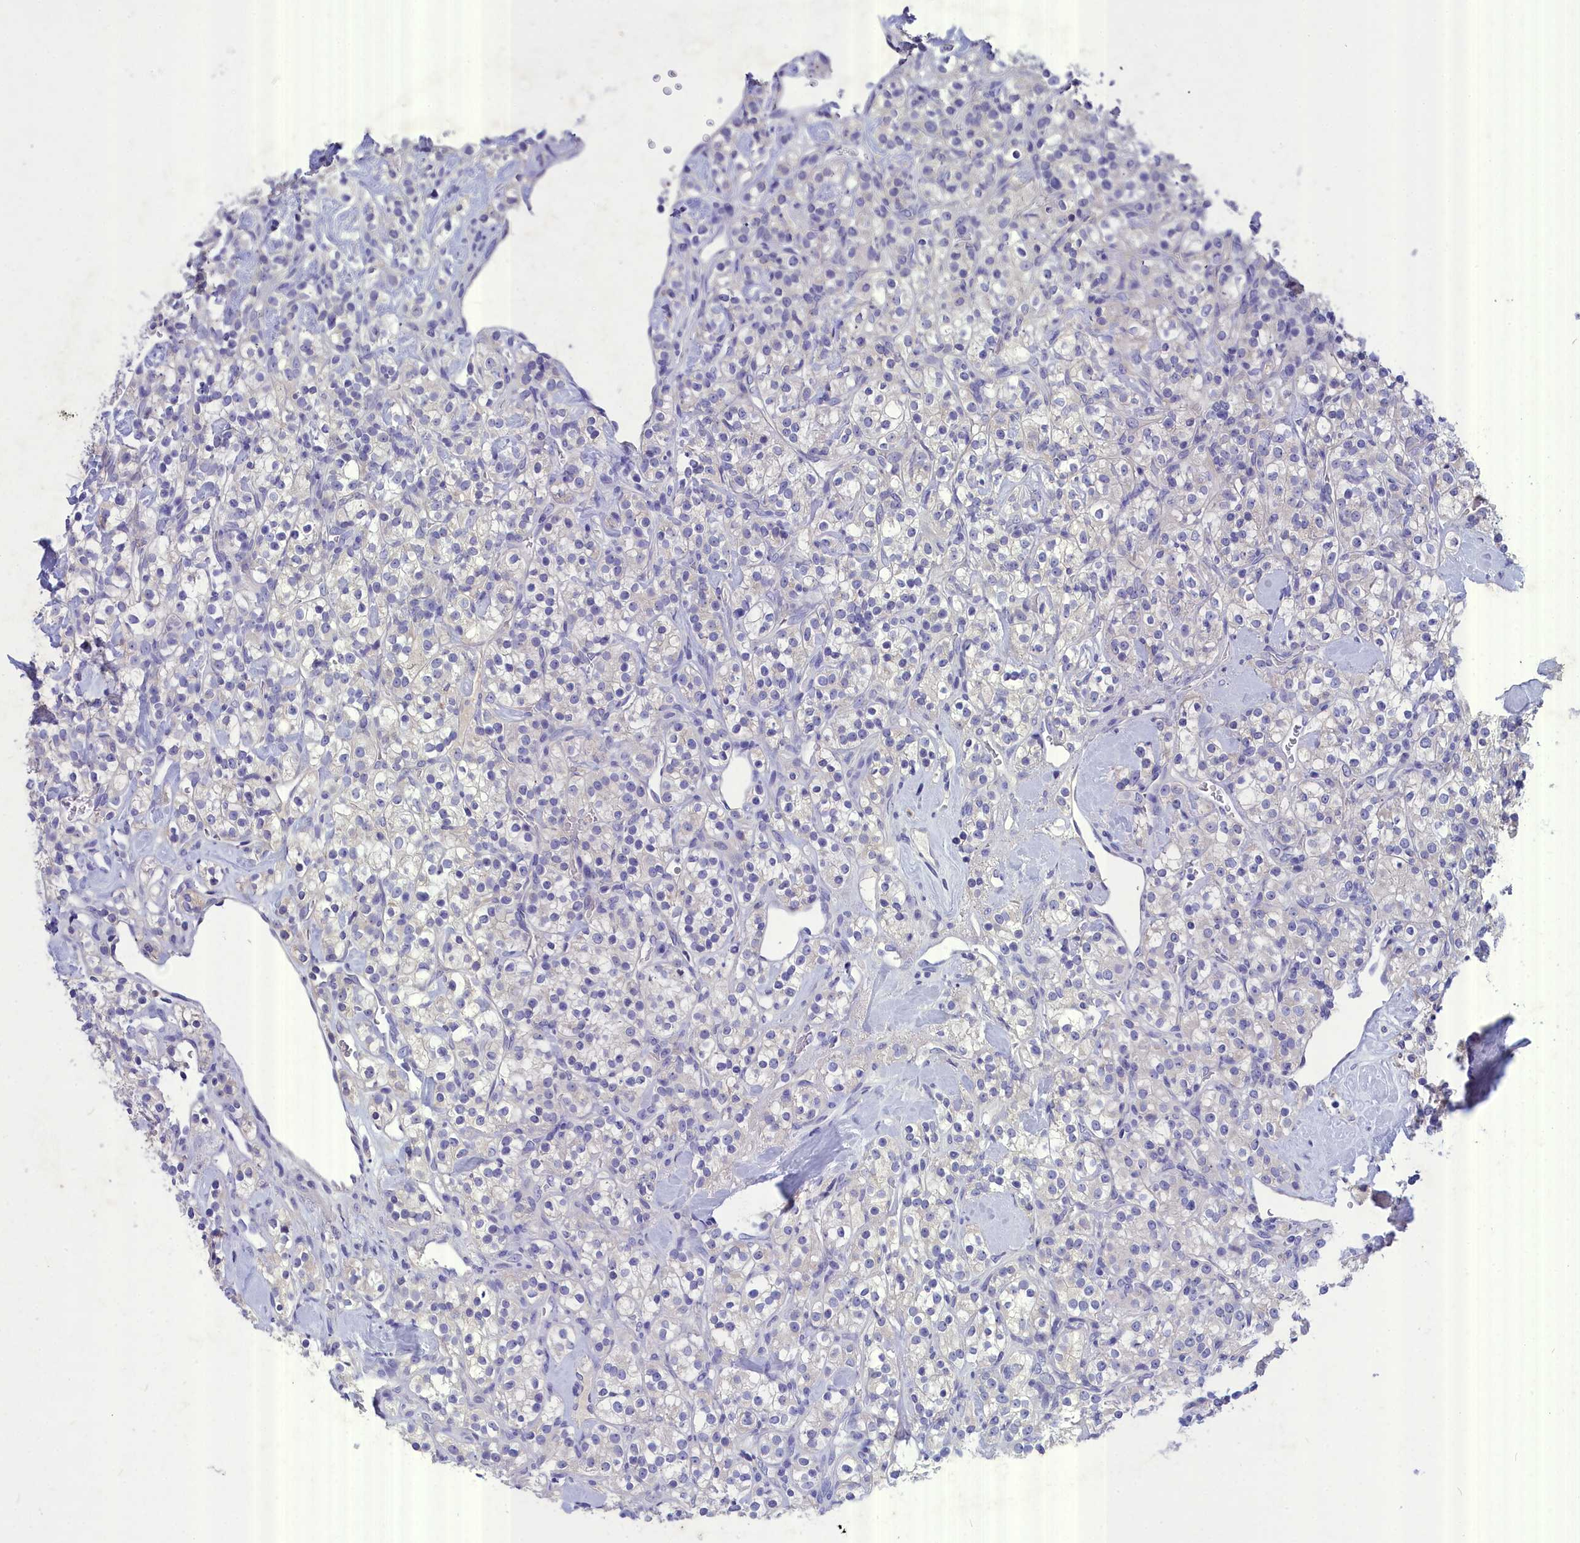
{"staining": {"intensity": "negative", "quantity": "none", "location": "none"}, "tissue": "renal cancer", "cell_type": "Tumor cells", "image_type": "cancer", "snomed": [{"axis": "morphology", "description": "Adenocarcinoma, NOS"}, {"axis": "topography", "description": "Kidney"}], "caption": "Tumor cells show no significant protein expression in renal cancer.", "gene": "DEFB119", "patient": {"sex": "male", "age": 77}}